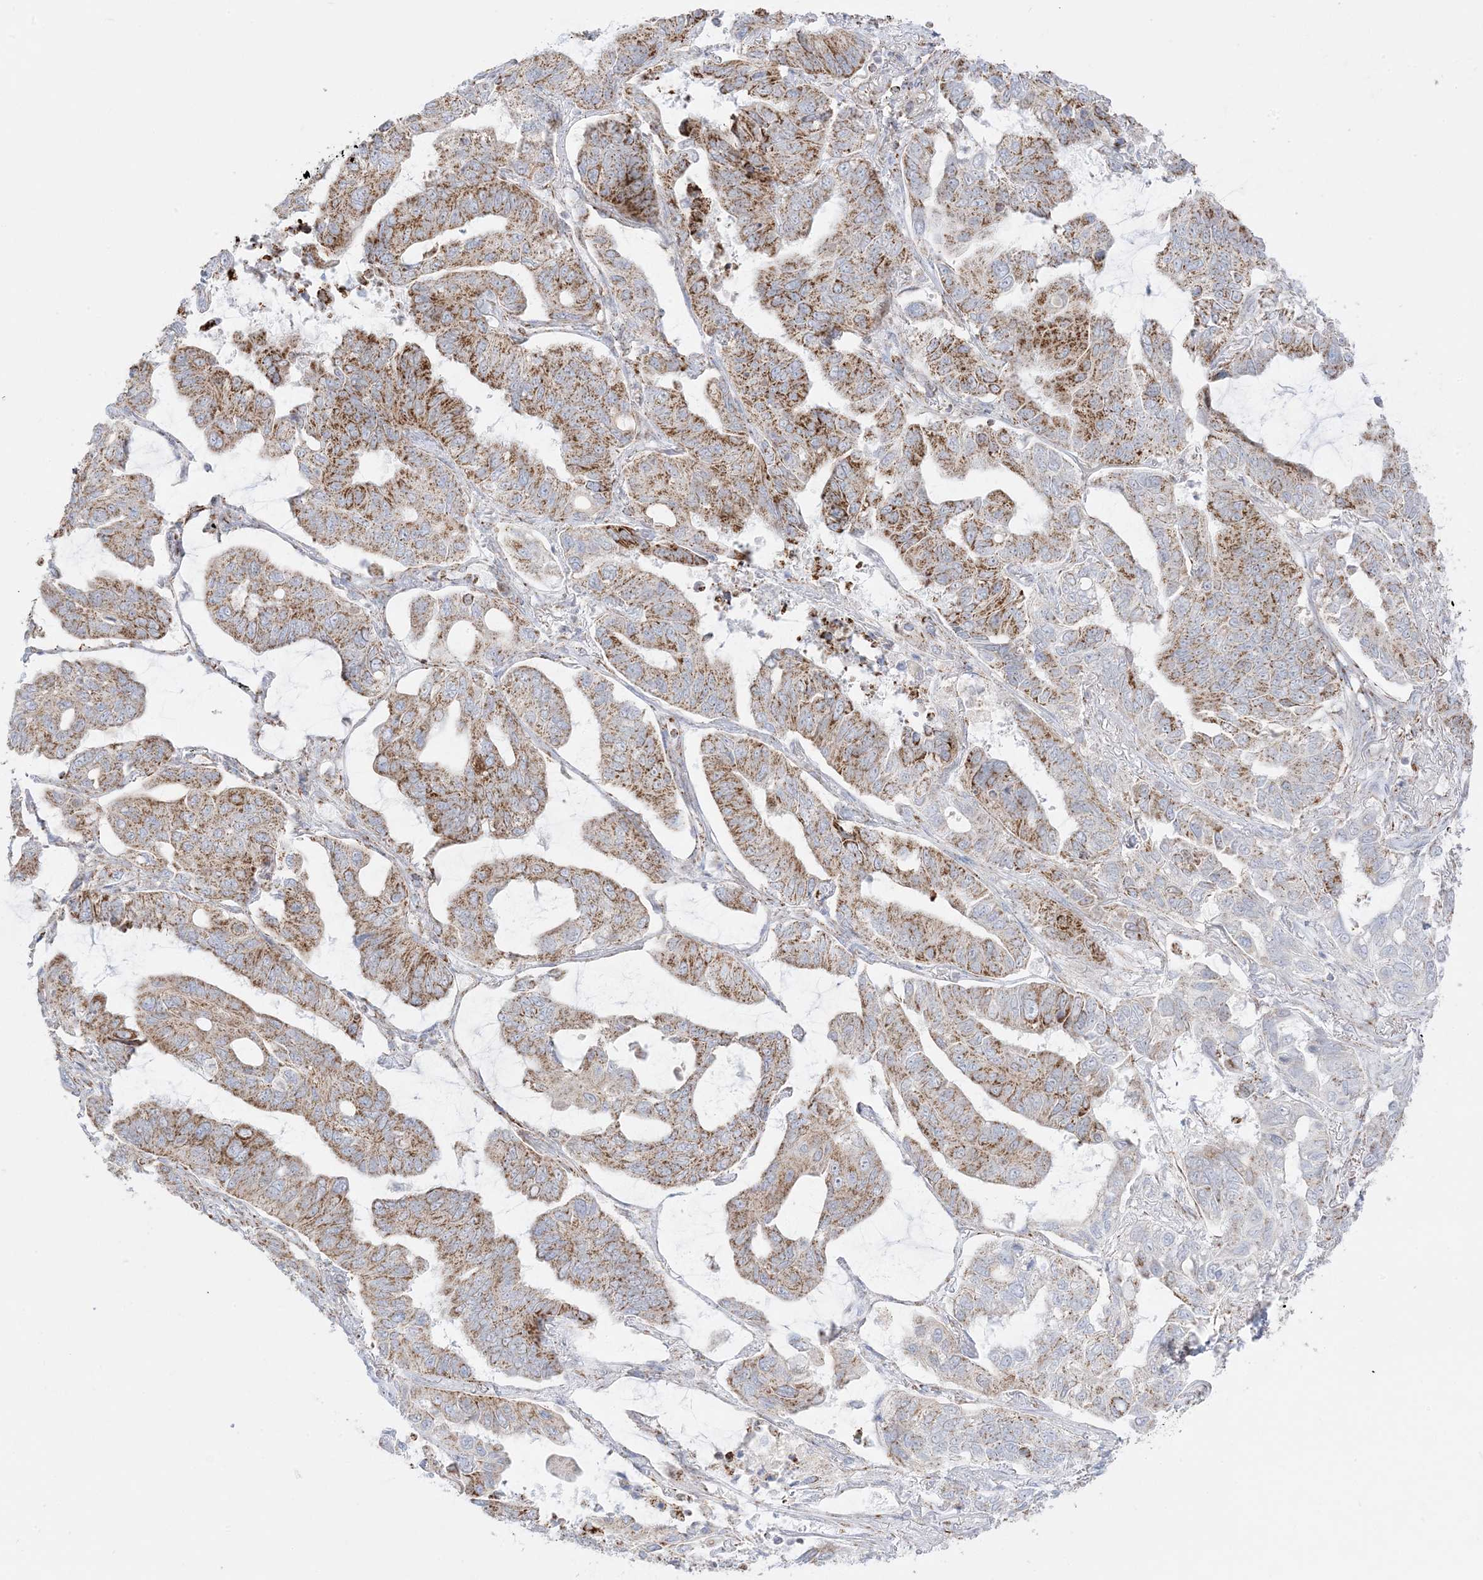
{"staining": {"intensity": "moderate", "quantity": ">75%", "location": "cytoplasmic/membranous"}, "tissue": "lung cancer", "cell_type": "Tumor cells", "image_type": "cancer", "snomed": [{"axis": "morphology", "description": "Adenocarcinoma, NOS"}, {"axis": "topography", "description": "Lung"}], "caption": "Immunohistochemical staining of adenocarcinoma (lung) reveals medium levels of moderate cytoplasmic/membranous protein positivity in about >75% of tumor cells.", "gene": "MRPS36", "patient": {"sex": "male", "age": 64}}